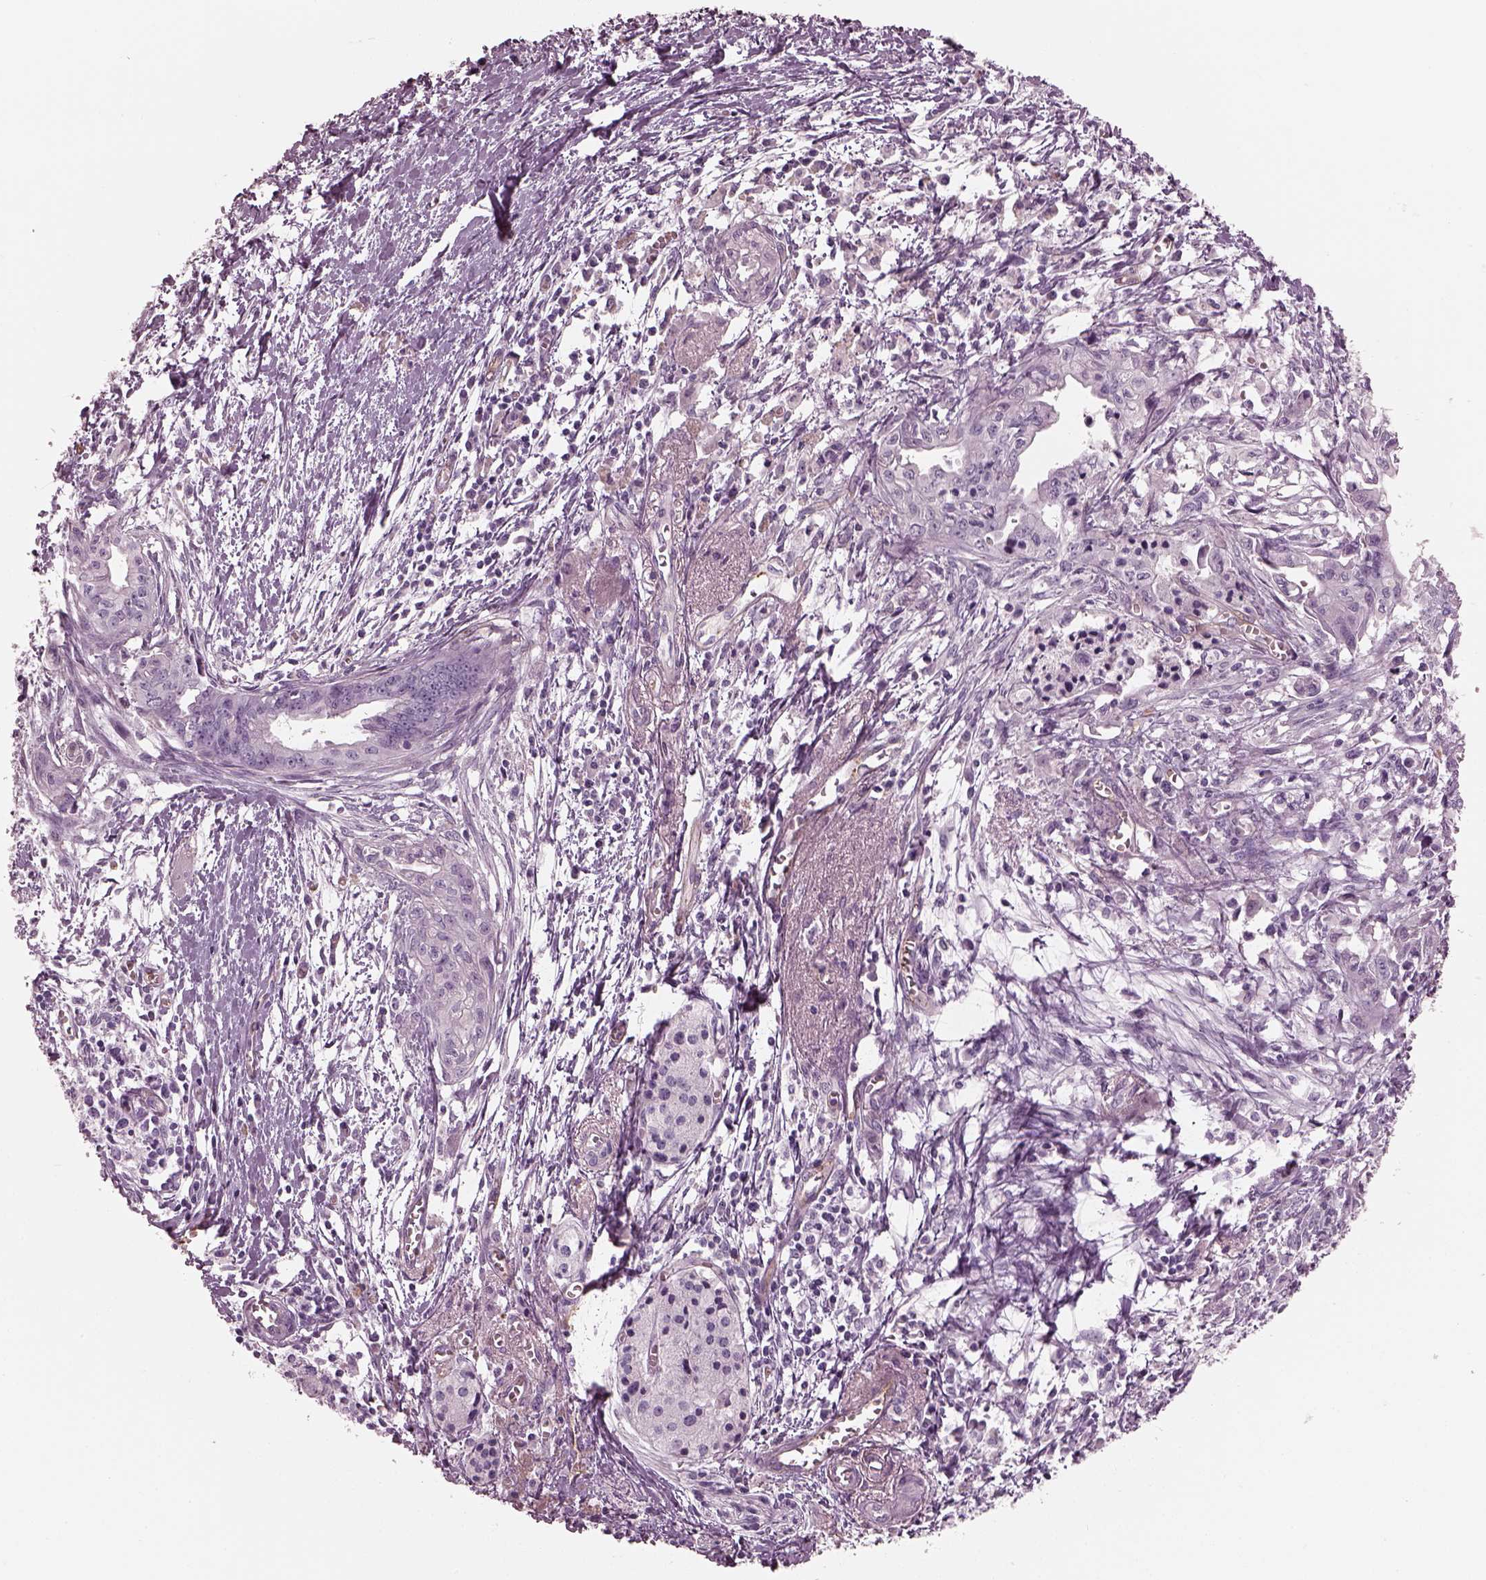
{"staining": {"intensity": "negative", "quantity": "none", "location": "none"}, "tissue": "pancreatic cancer", "cell_type": "Tumor cells", "image_type": "cancer", "snomed": [{"axis": "morphology", "description": "Adenocarcinoma, NOS"}, {"axis": "topography", "description": "Pancreas"}], "caption": "Immunohistochemistry (IHC) image of neoplastic tissue: human pancreatic cancer stained with DAB (3,3'-diaminobenzidine) reveals no significant protein positivity in tumor cells. The staining is performed using DAB brown chromogen with nuclei counter-stained in using hematoxylin.", "gene": "EIF4E1B", "patient": {"sex": "female", "age": 61}}